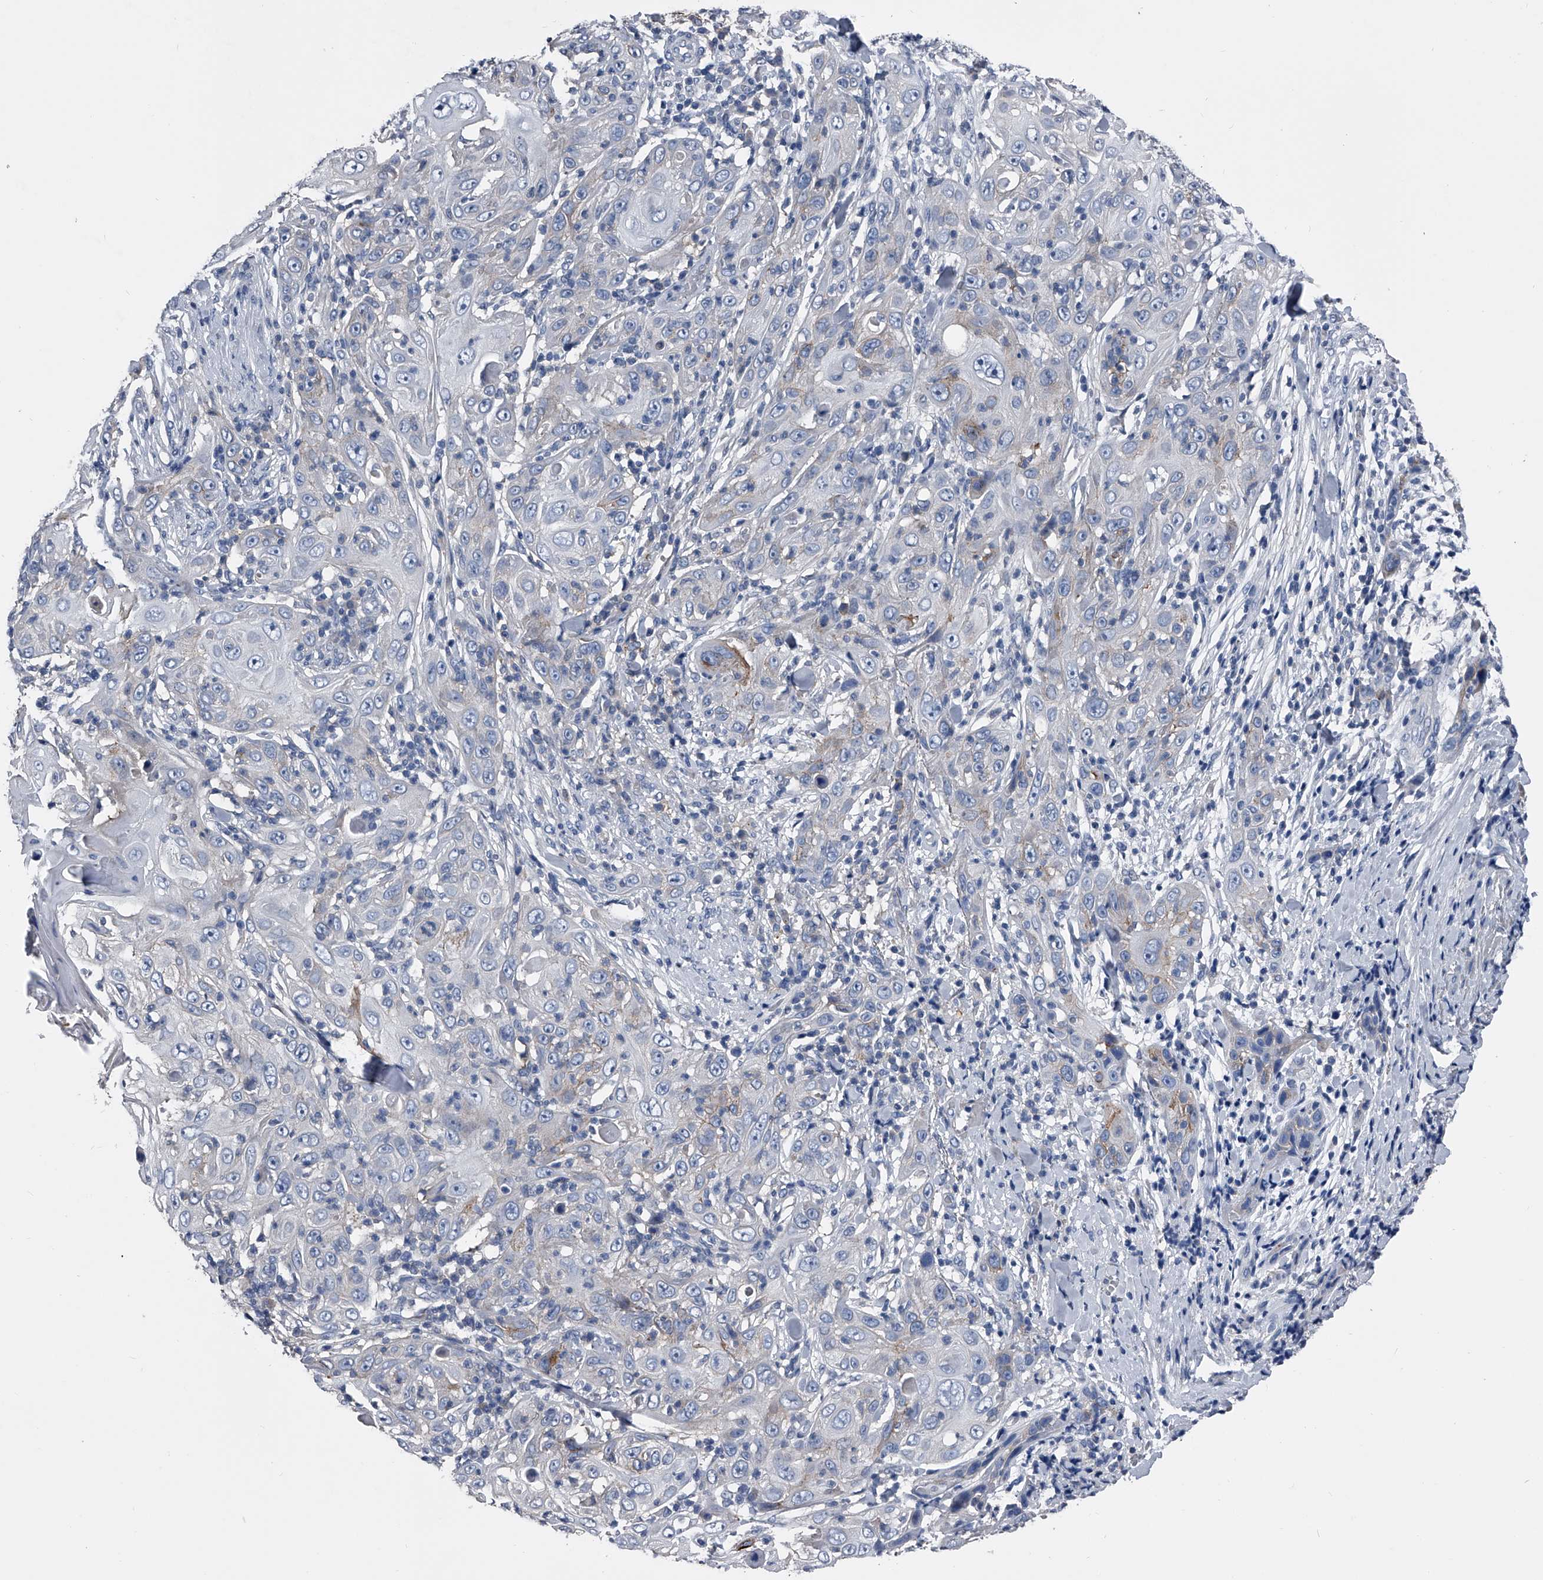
{"staining": {"intensity": "negative", "quantity": "none", "location": "none"}, "tissue": "skin cancer", "cell_type": "Tumor cells", "image_type": "cancer", "snomed": [{"axis": "morphology", "description": "Squamous cell carcinoma, NOS"}, {"axis": "topography", "description": "Skin"}], "caption": "An immunohistochemistry micrograph of skin cancer is shown. There is no staining in tumor cells of skin cancer.", "gene": "KIF13A", "patient": {"sex": "female", "age": 88}}